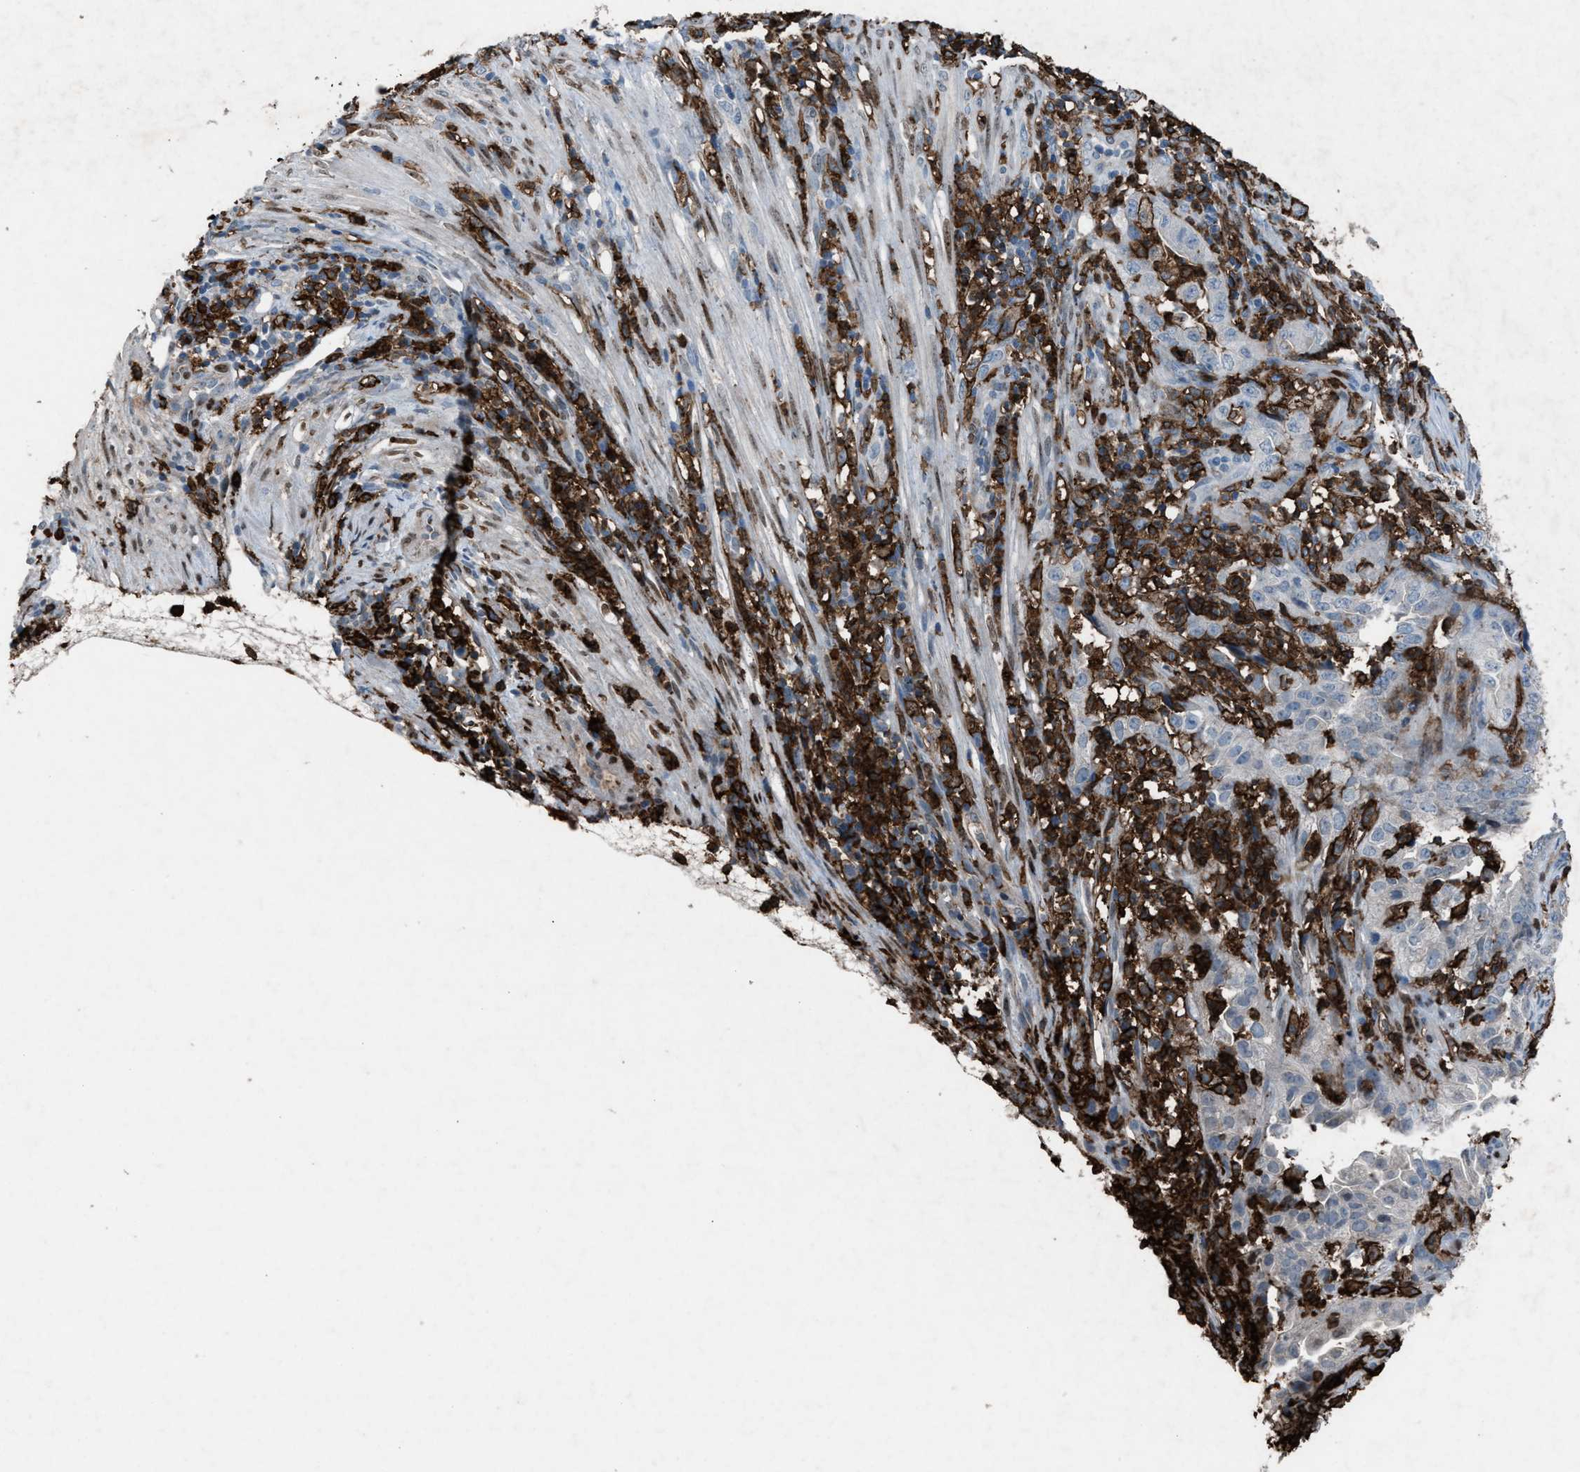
{"staining": {"intensity": "negative", "quantity": "none", "location": "none"}, "tissue": "endometrial cancer", "cell_type": "Tumor cells", "image_type": "cancer", "snomed": [{"axis": "morphology", "description": "Adenocarcinoma, NOS"}, {"axis": "topography", "description": "Endometrium"}], "caption": "Histopathology image shows no significant protein positivity in tumor cells of endometrial cancer.", "gene": "FCER1G", "patient": {"sex": "female", "age": 51}}